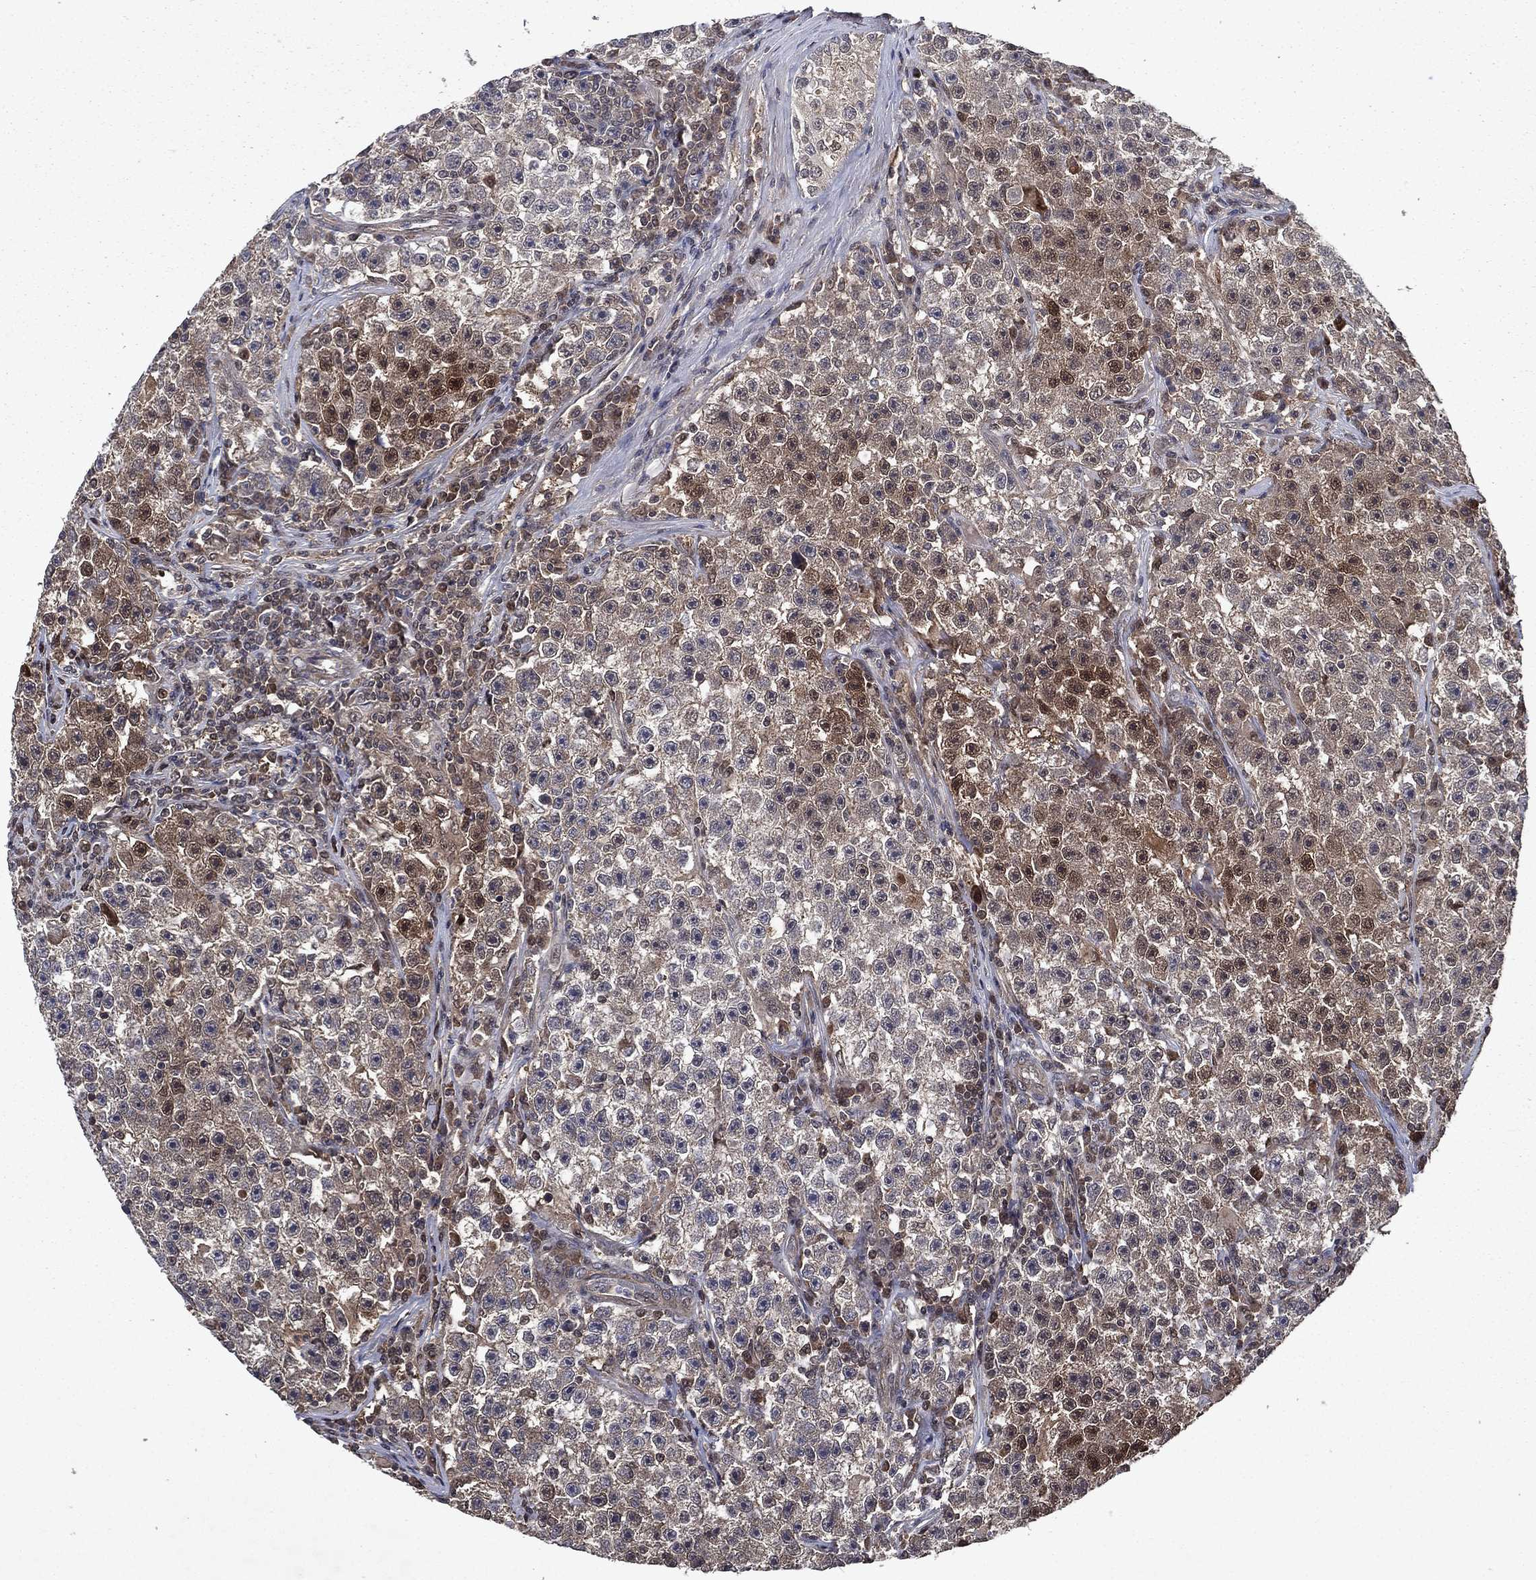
{"staining": {"intensity": "moderate", "quantity": "<25%", "location": "cytoplasmic/membranous"}, "tissue": "testis cancer", "cell_type": "Tumor cells", "image_type": "cancer", "snomed": [{"axis": "morphology", "description": "Seminoma, NOS"}, {"axis": "topography", "description": "Testis"}], "caption": "Moderate cytoplasmic/membranous expression is present in about <25% of tumor cells in seminoma (testis).", "gene": "FGD1", "patient": {"sex": "male", "age": 22}}